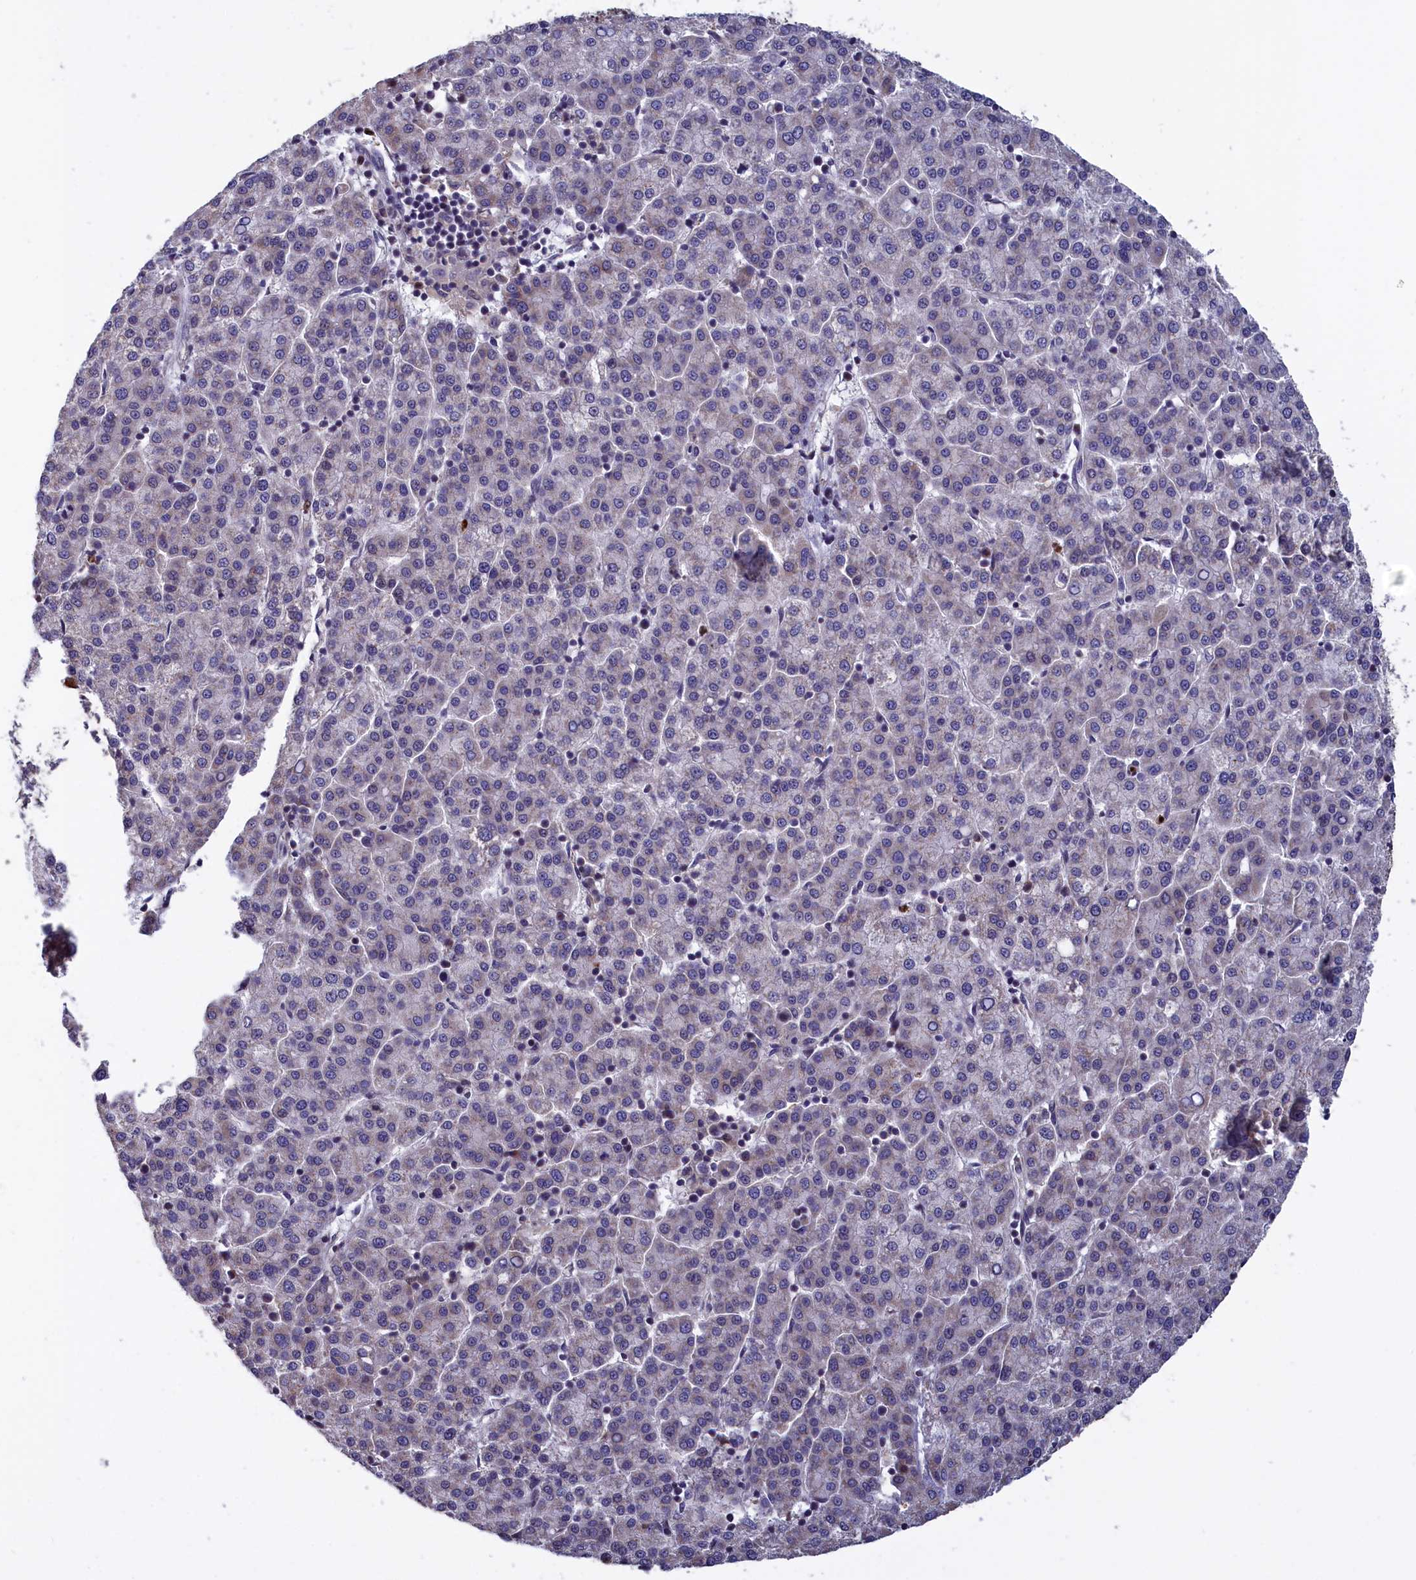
{"staining": {"intensity": "negative", "quantity": "none", "location": "none"}, "tissue": "liver cancer", "cell_type": "Tumor cells", "image_type": "cancer", "snomed": [{"axis": "morphology", "description": "Carcinoma, Hepatocellular, NOS"}, {"axis": "topography", "description": "Liver"}], "caption": "DAB (3,3'-diaminobenzidine) immunohistochemical staining of human hepatocellular carcinoma (liver) displays no significant staining in tumor cells.", "gene": "EPB41L4B", "patient": {"sex": "female", "age": 58}}